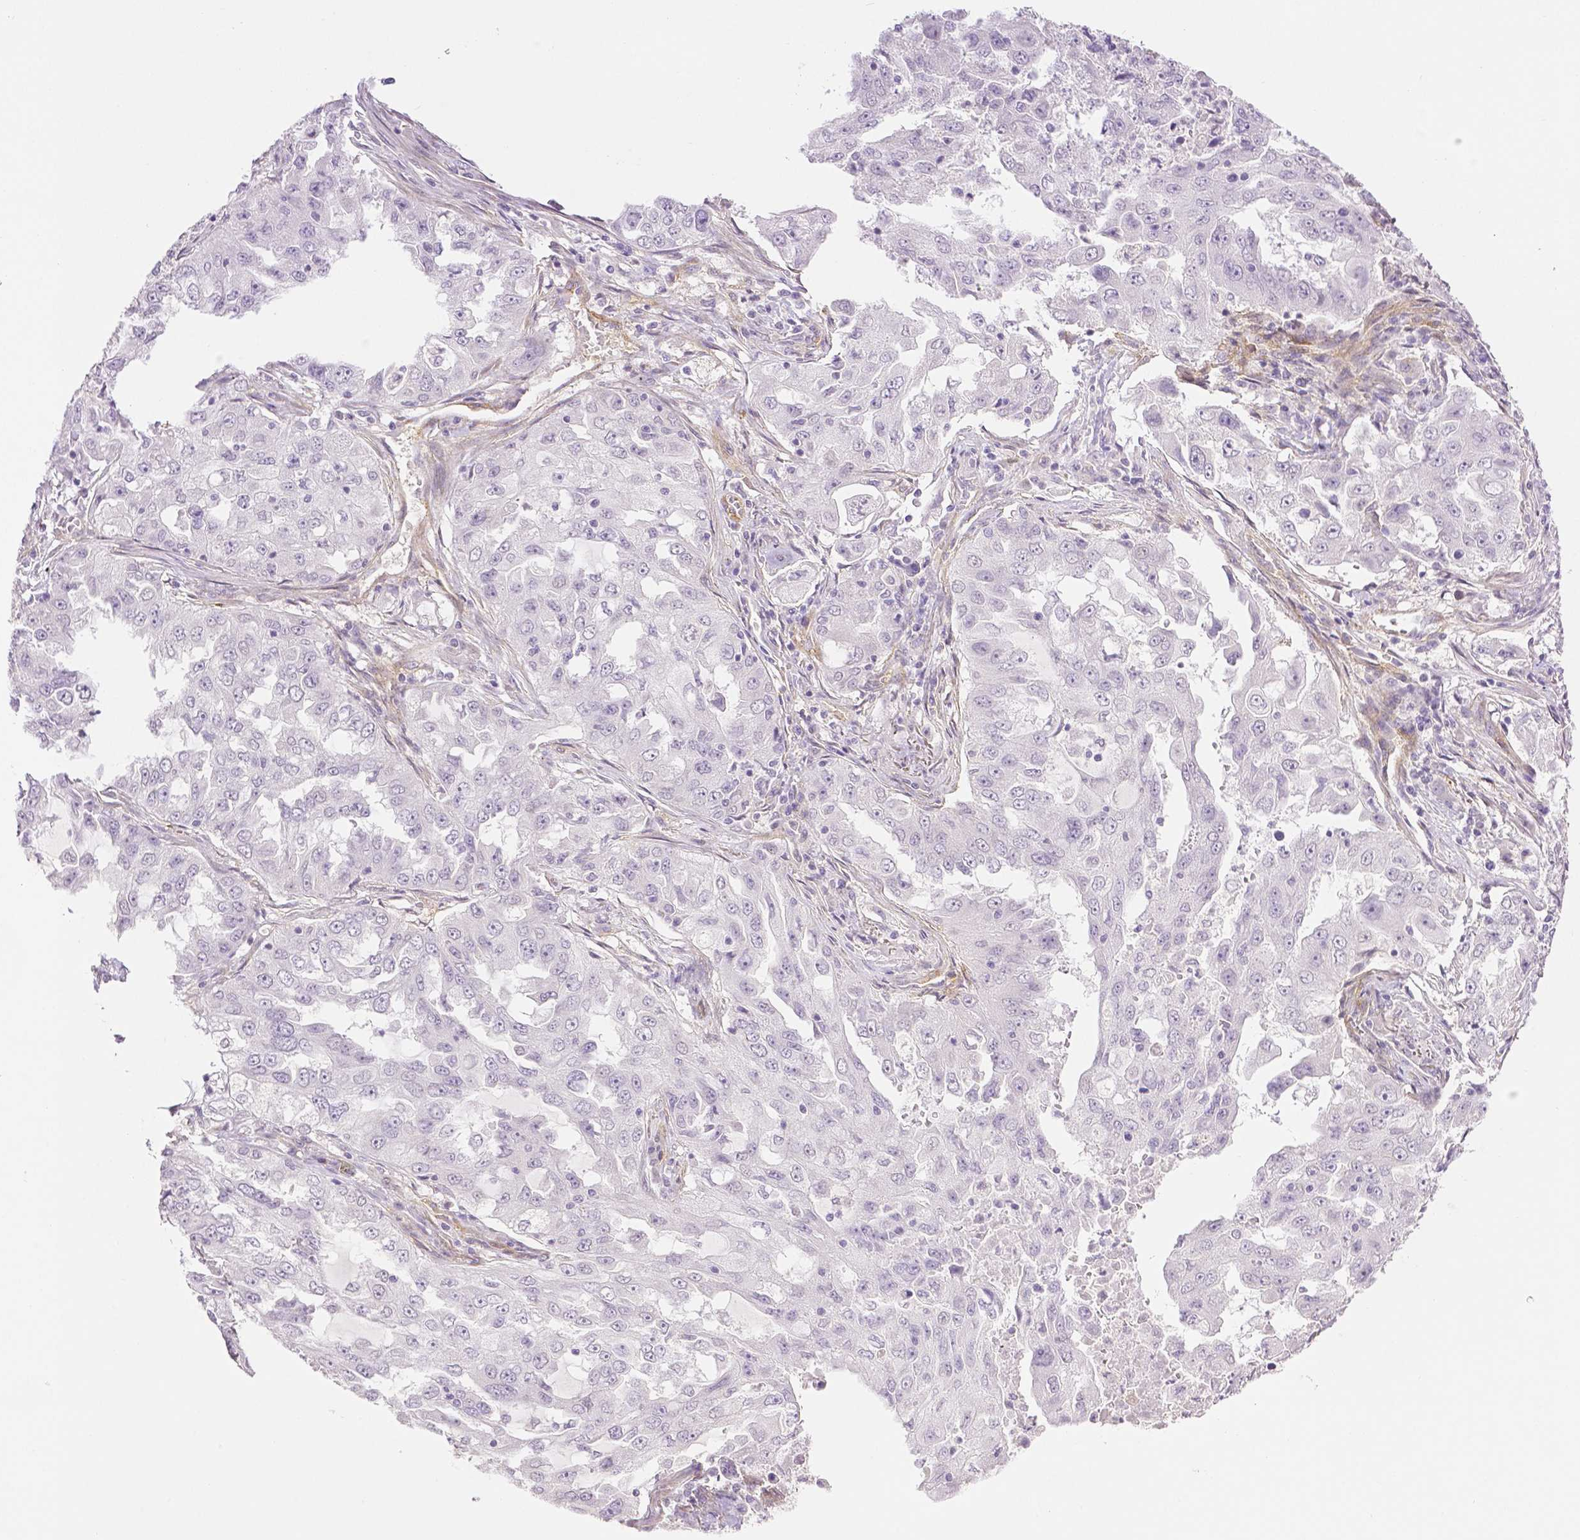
{"staining": {"intensity": "negative", "quantity": "none", "location": "none"}, "tissue": "lung cancer", "cell_type": "Tumor cells", "image_type": "cancer", "snomed": [{"axis": "morphology", "description": "Adenocarcinoma, NOS"}, {"axis": "topography", "description": "Lung"}], "caption": "There is no significant staining in tumor cells of lung cancer (adenocarcinoma).", "gene": "THY1", "patient": {"sex": "female", "age": 61}}